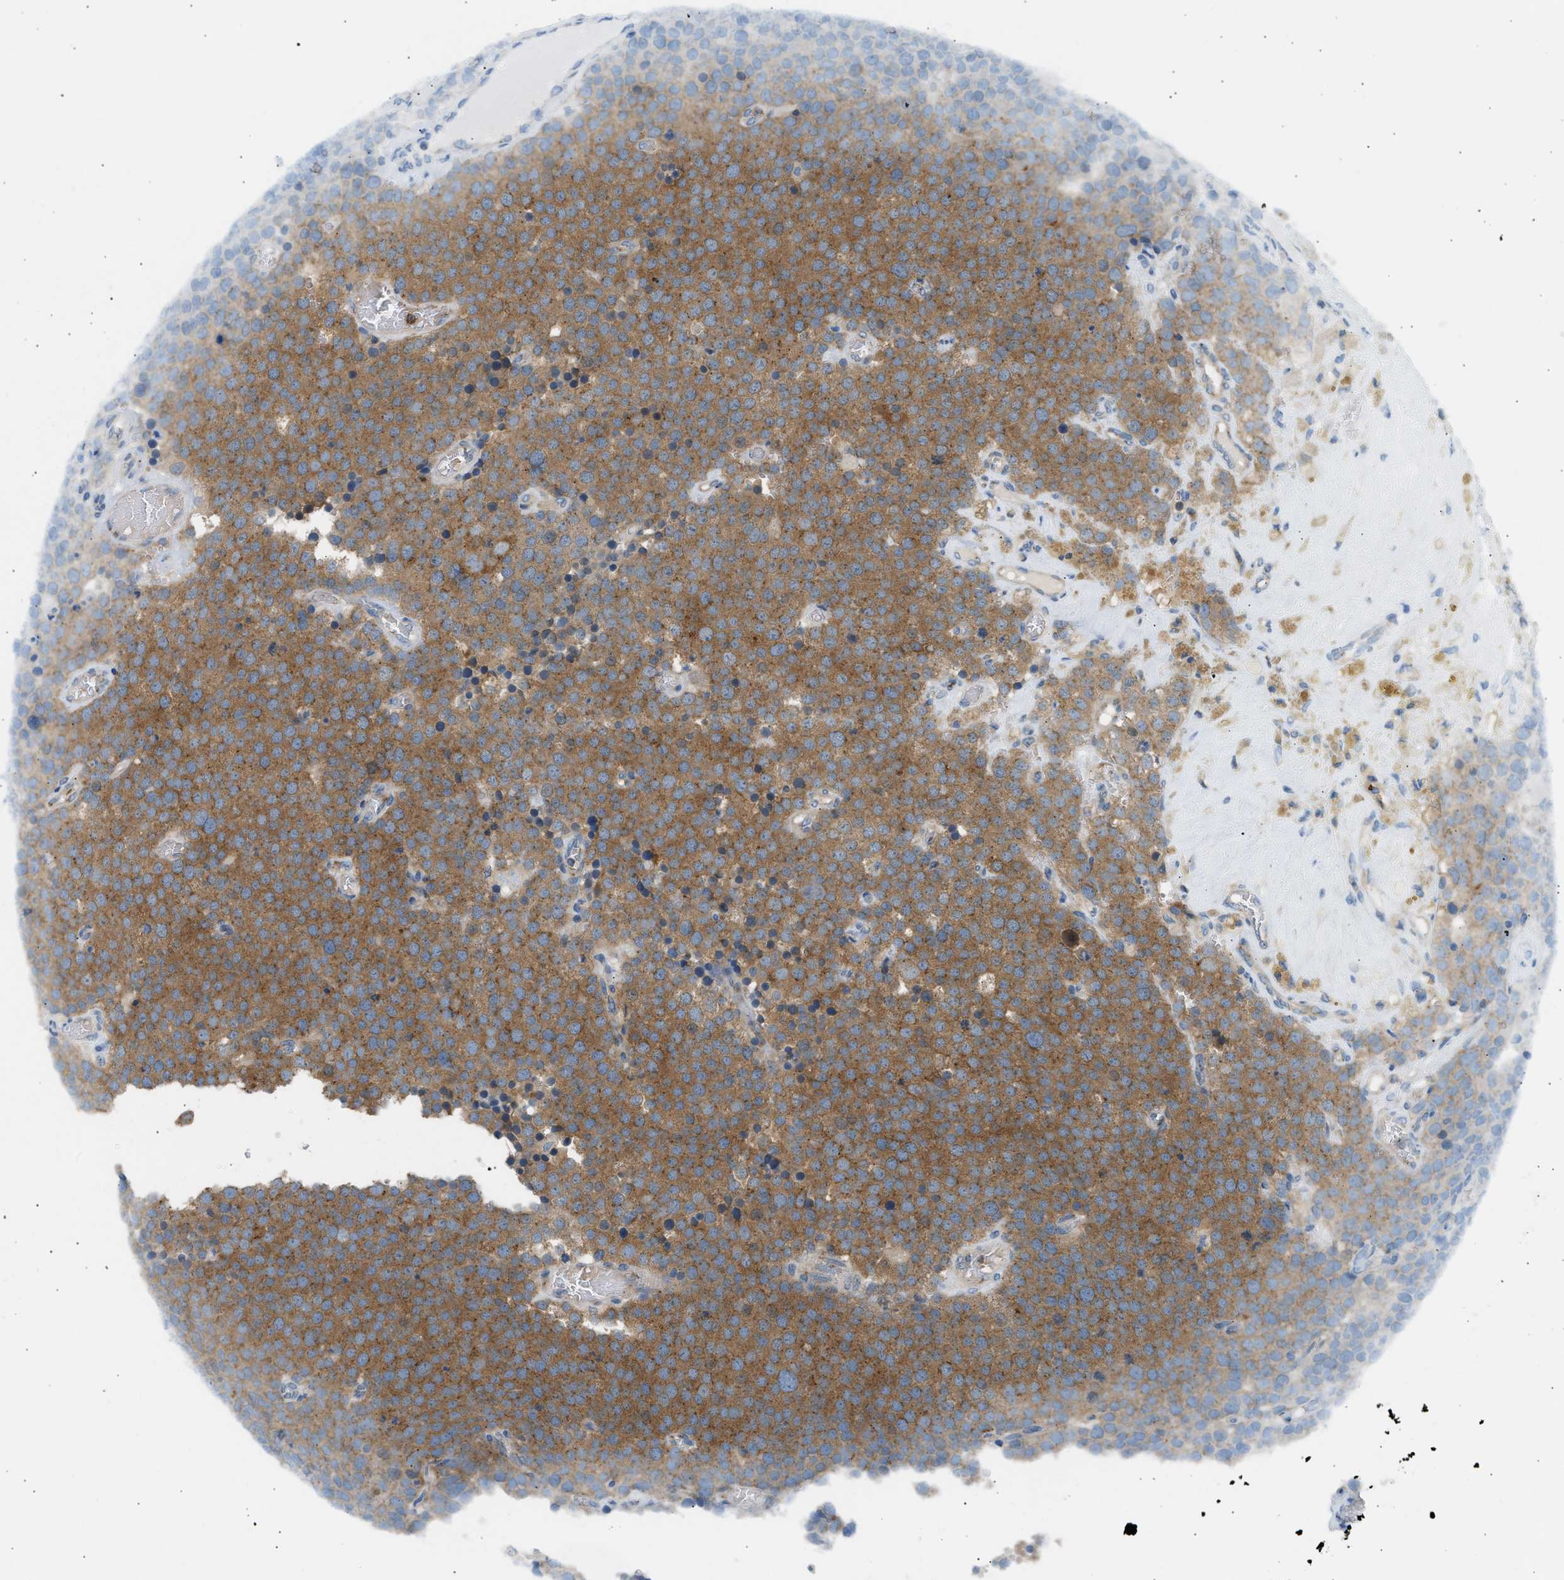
{"staining": {"intensity": "moderate", "quantity": ">75%", "location": "cytoplasmic/membranous"}, "tissue": "testis cancer", "cell_type": "Tumor cells", "image_type": "cancer", "snomed": [{"axis": "morphology", "description": "Normal tissue, NOS"}, {"axis": "morphology", "description": "Seminoma, NOS"}, {"axis": "topography", "description": "Testis"}], "caption": "The image exhibits a brown stain indicating the presence of a protein in the cytoplasmic/membranous of tumor cells in testis cancer.", "gene": "TRIM50", "patient": {"sex": "male", "age": 71}}